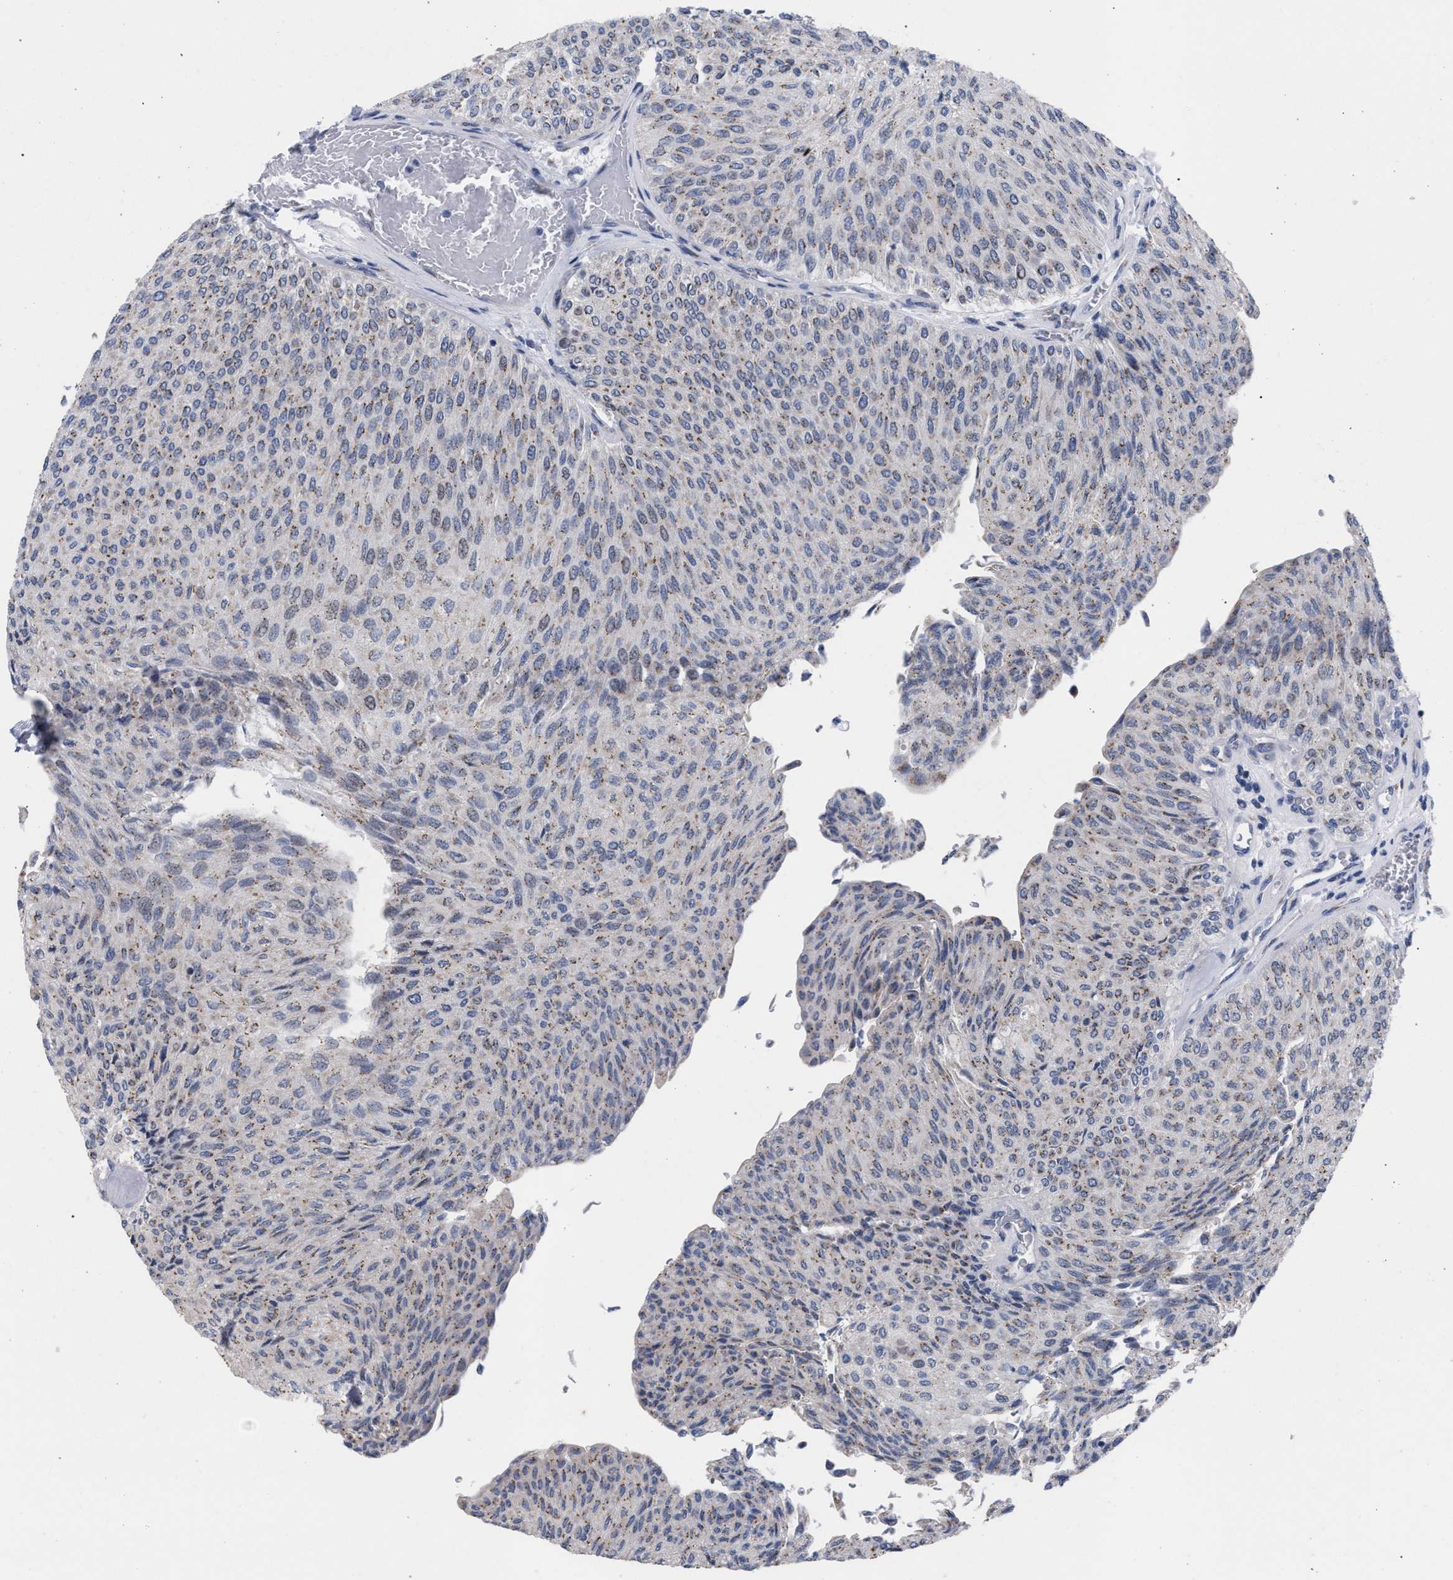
{"staining": {"intensity": "weak", "quantity": "25%-75%", "location": "cytoplasmic/membranous"}, "tissue": "urothelial cancer", "cell_type": "Tumor cells", "image_type": "cancer", "snomed": [{"axis": "morphology", "description": "Urothelial carcinoma, Low grade"}, {"axis": "topography", "description": "Urinary bladder"}], "caption": "IHC histopathology image of human low-grade urothelial carcinoma stained for a protein (brown), which reveals low levels of weak cytoplasmic/membranous staining in approximately 25%-75% of tumor cells.", "gene": "GOLGA2", "patient": {"sex": "male", "age": 78}}